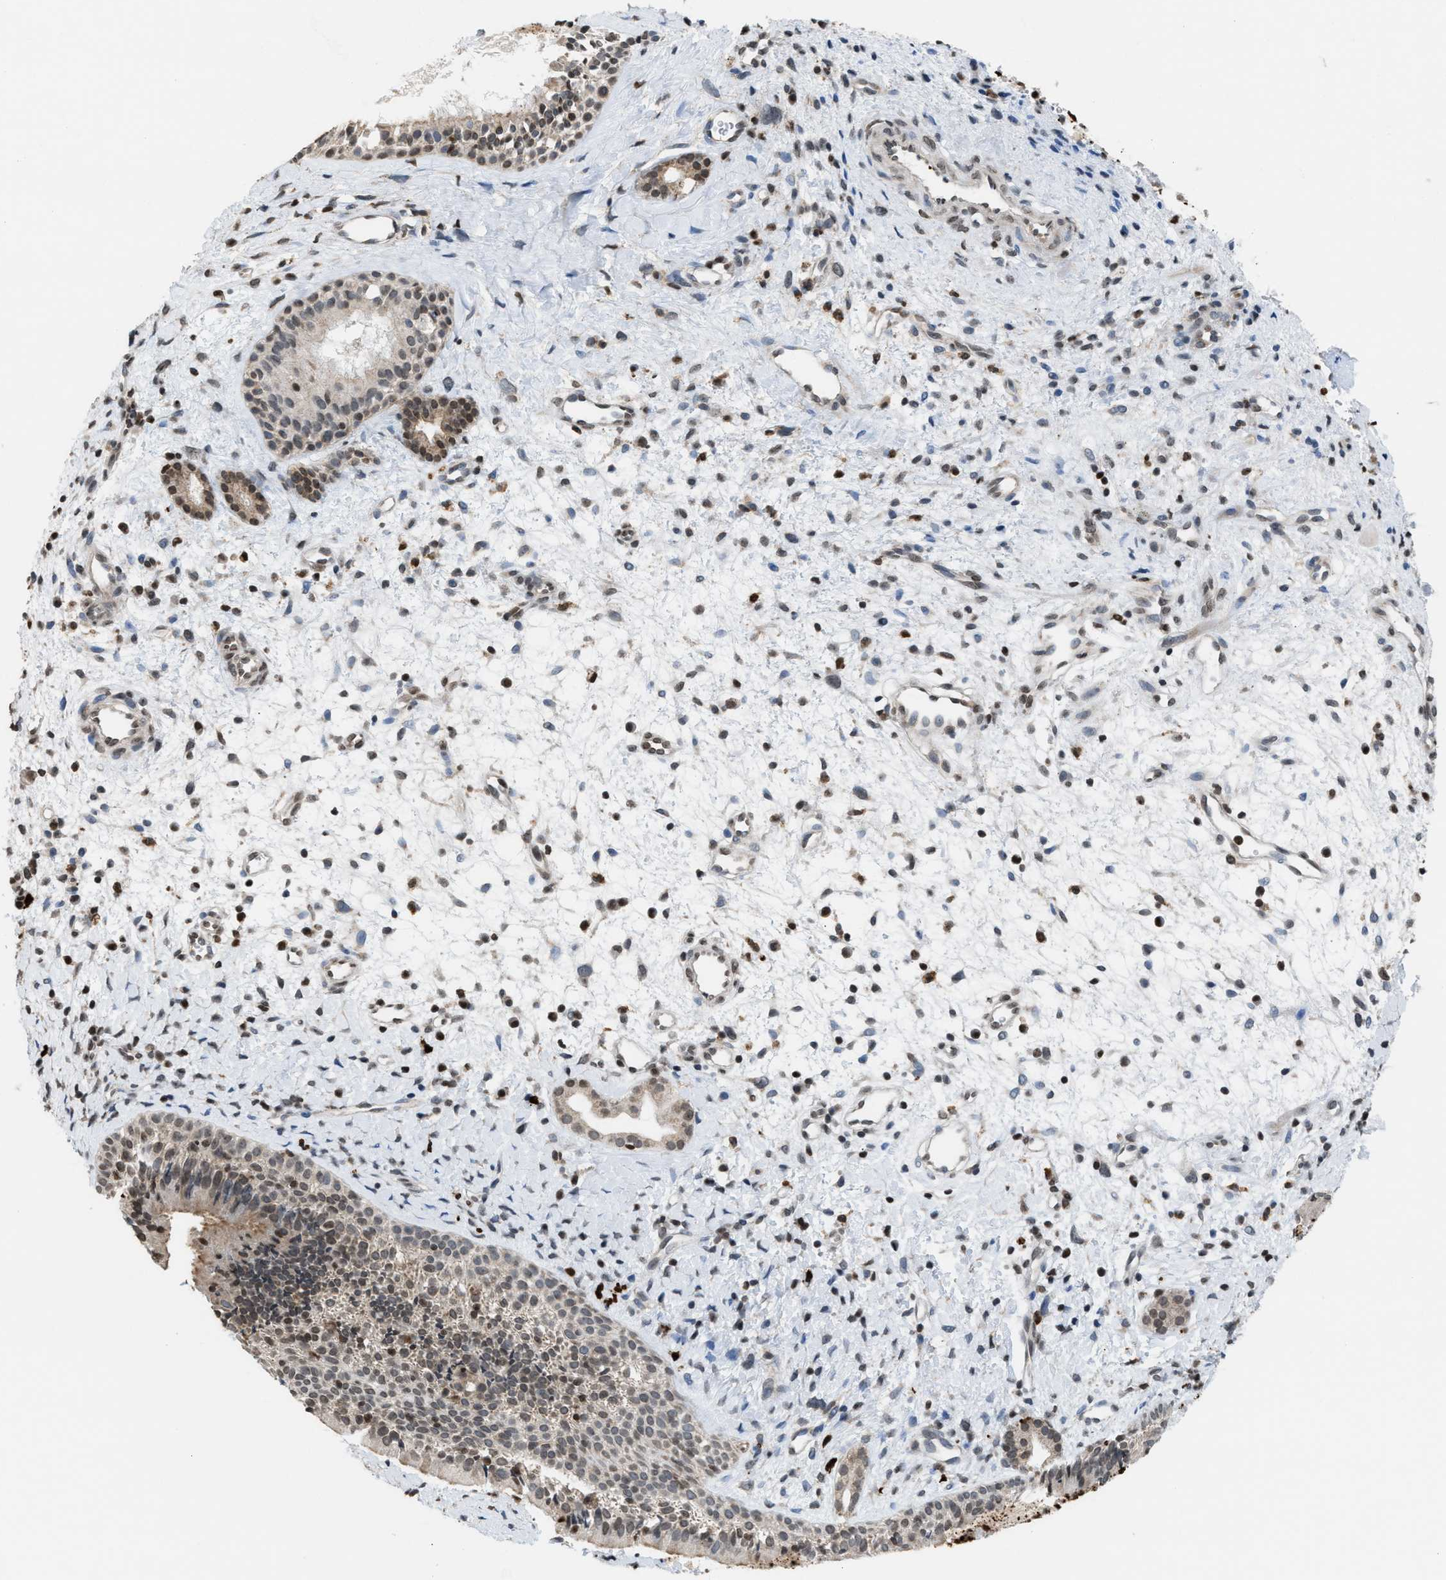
{"staining": {"intensity": "weak", "quantity": ">75%", "location": "nuclear"}, "tissue": "nasopharynx", "cell_type": "Respiratory epithelial cells", "image_type": "normal", "snomed": [{"axis": "morphology", "description": "Normal tissue, NOS"}, {"axis": "topography", "description": "Nasopharynx"}], "caption": "Protein staining of benign nasopharynx demonstrates weak nuclear positivity in approximately >75% of respiratory epithelial cells.", "gene": "PRUNE2", "patient": {"sex": "male", "age": 22}}